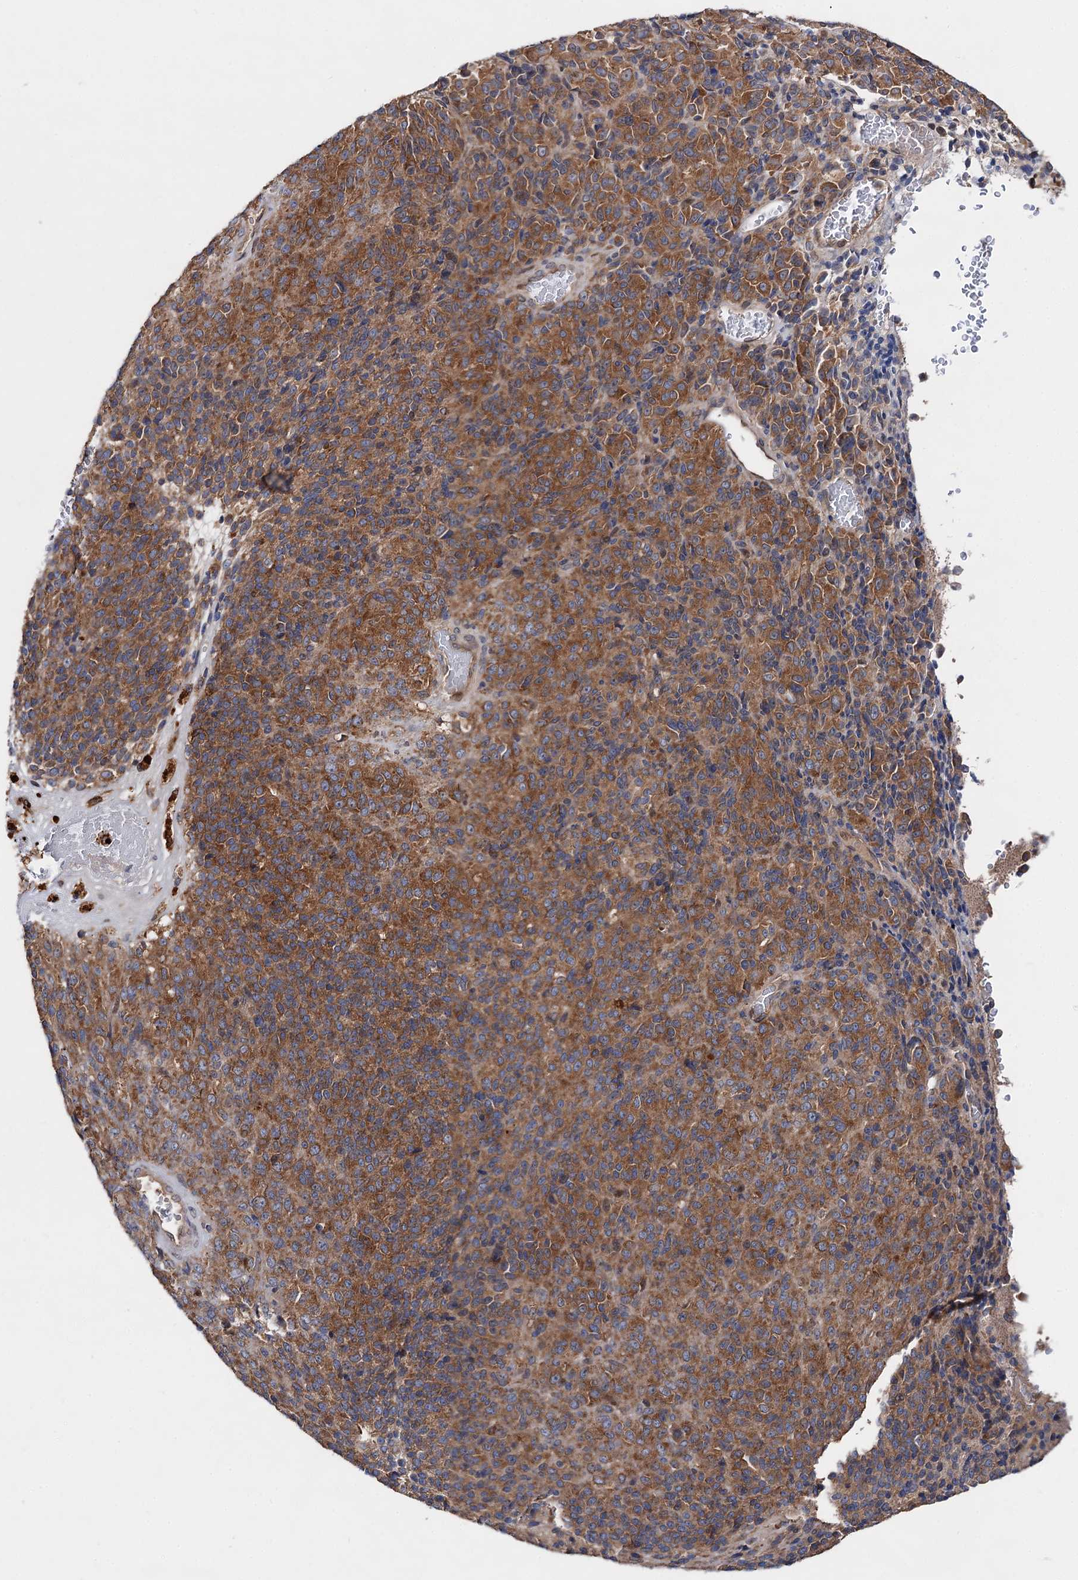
{"staining": {"intensity": "strong", "quantity": ">75%", "location": "cytoplasmic/membranous"}, "tissue": "melanoma", "cell_type": "Tumor cells", "image_type": "cancer", "snomed": [{"axis": "morphology", "description": "Malignant melanoma, Metastatic site"}, {"axis": "topography", "description": "Brain"}], "caption": "Immunohistochemistry (IHC) photomicrograph of malignant melanoma (metastatic site) stained for a protein (brown), which exhibits high levels of strong cytoplasmic/membranous positivity in about >75% of tumor cells.", "gene": "NAA25", "patient": {"sex": "female", "age": 56}}